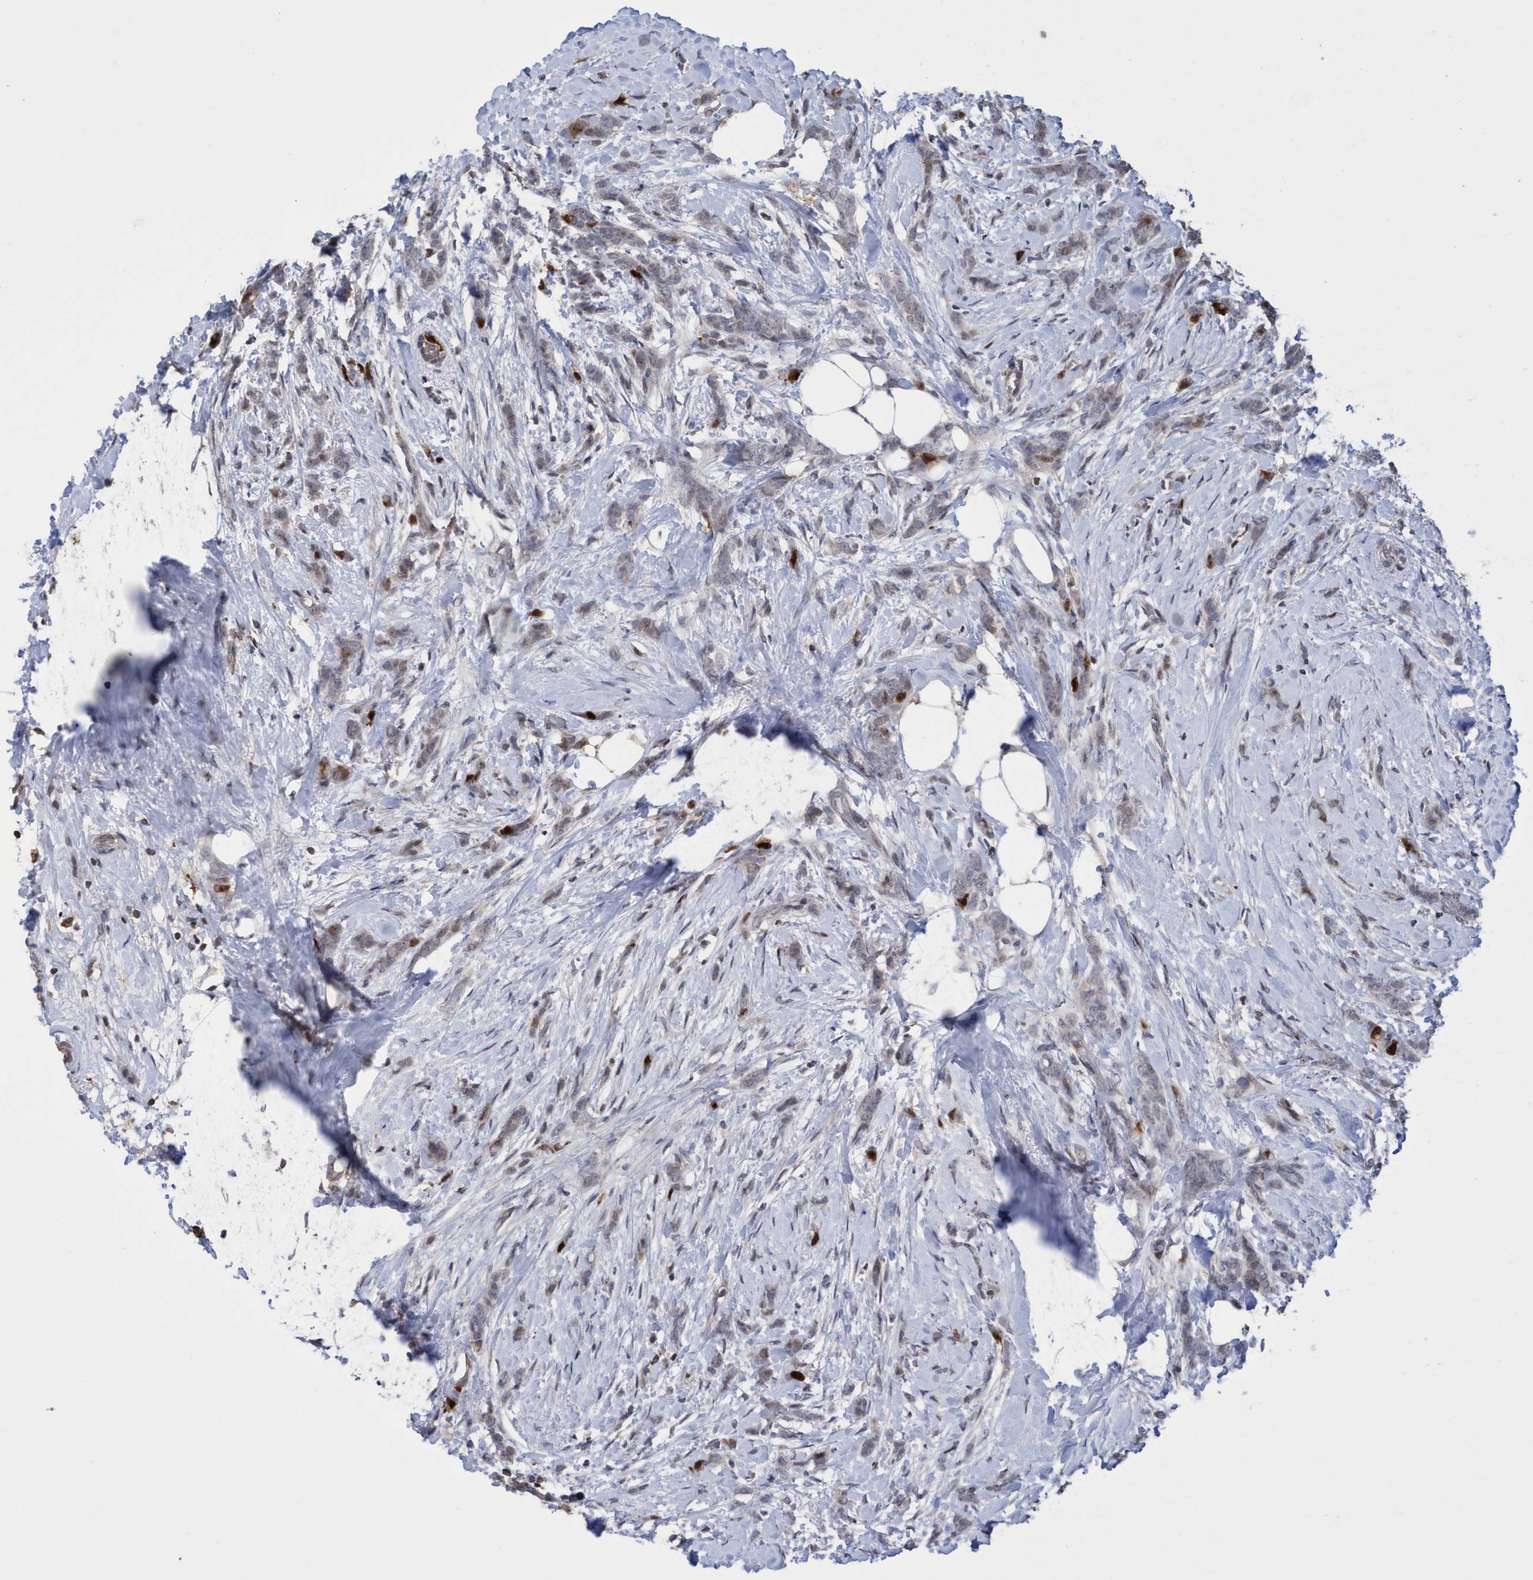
{"staining": {"intensity": "strong", "quantity": "<25%", "location": "cytoplasmic/membranous,nuclear"}, "tissue": "breast cancer", "cell_type": "Tumor cells", "image_type": "cancer", "snomed": [{"axis": "morphology", "description": "Lobular carcinoma, in situ"}, {"axis": "morphology", "description": "Lobular carcinoma"}, {"axis": "topography", "description": "Breast"}], "caption": "Breast cancer stained for a protein (brown) shows strong cytoplasmic/membranous and nuclear positive expression in approximately <25% of tumor cells.", "gene": "SLBP", "patient": {"sex": "female", "age": 41}}